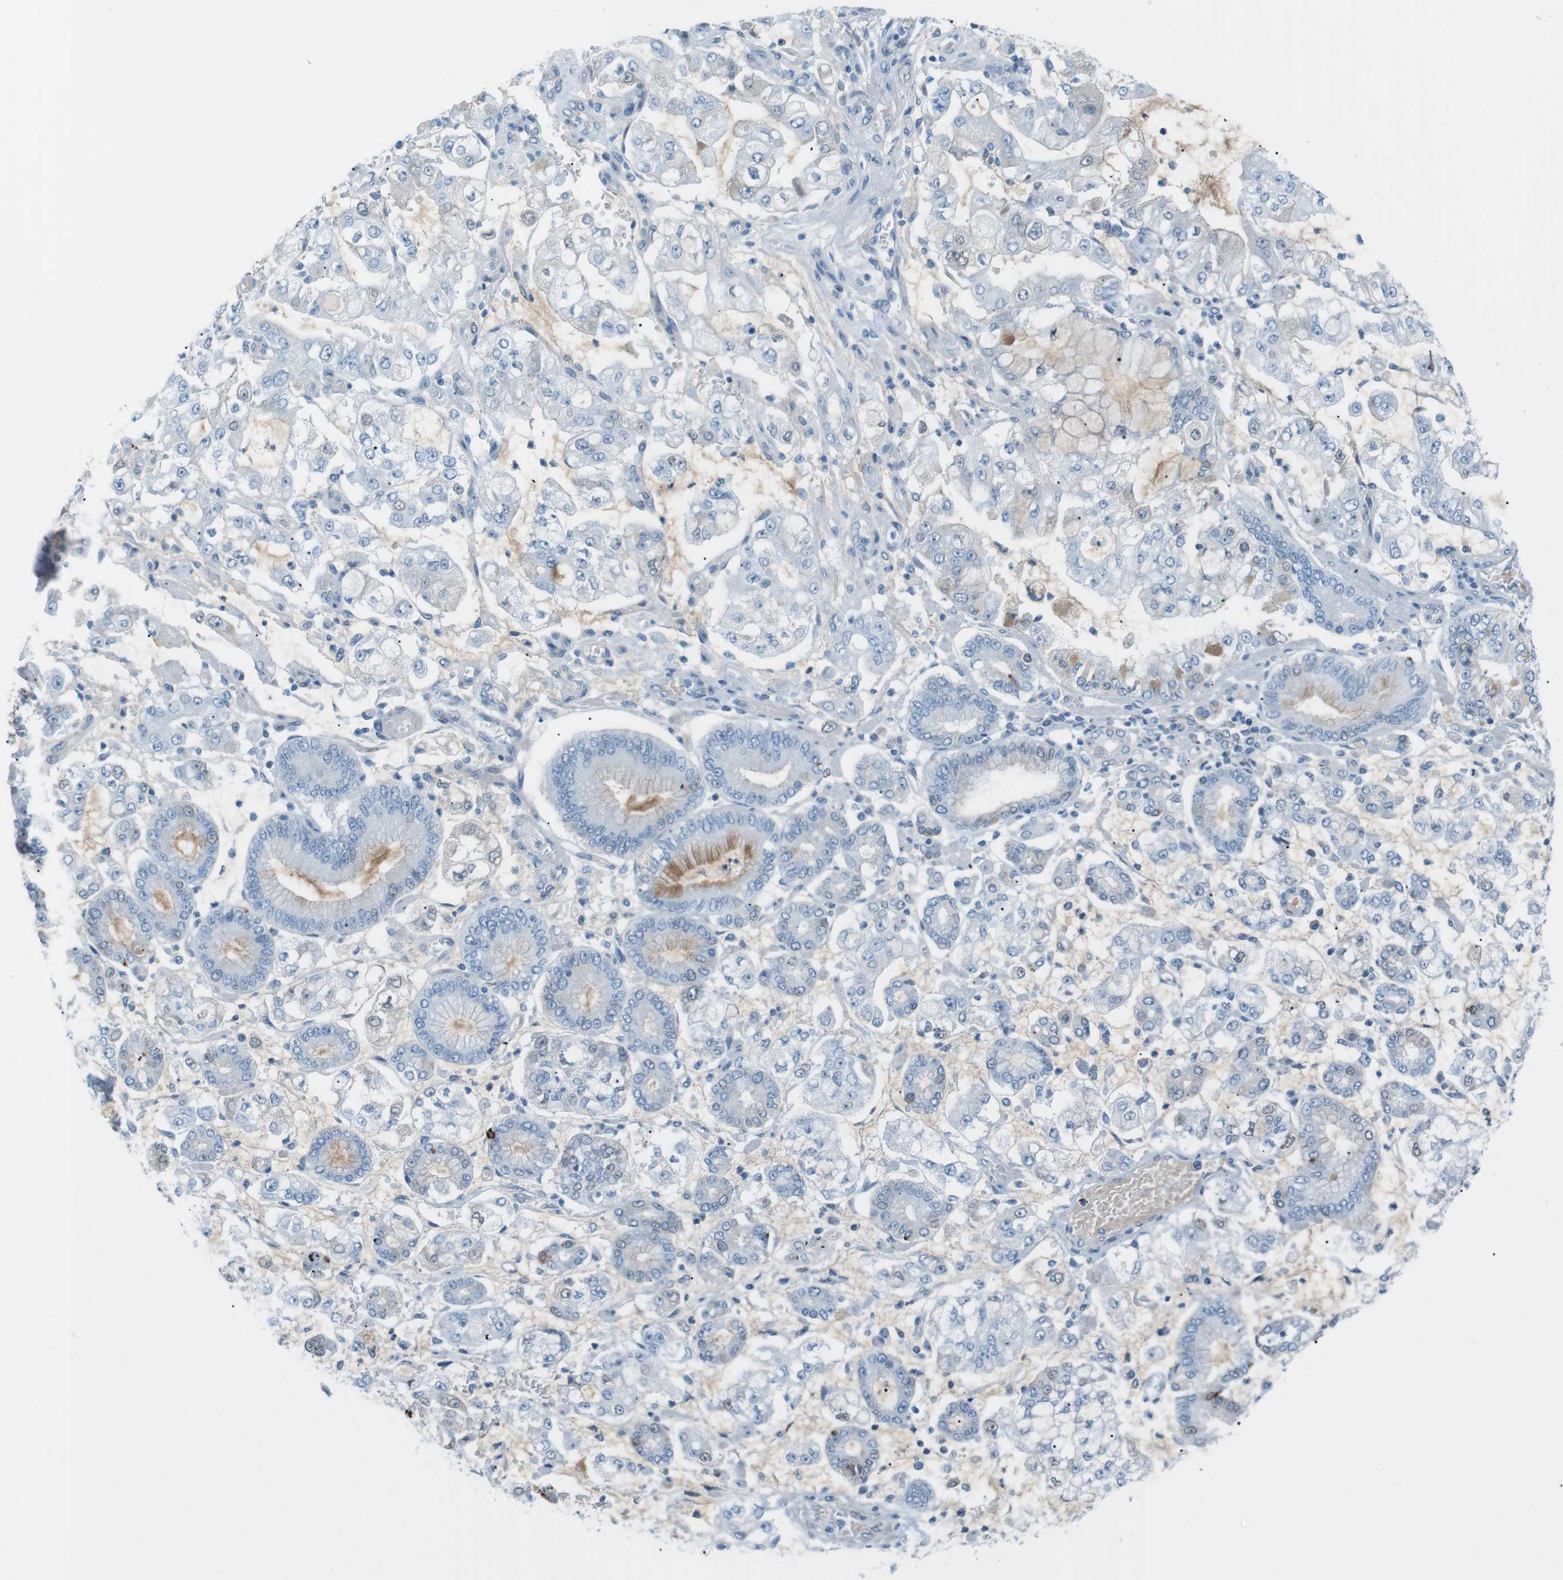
{"staining": {"intensity": "negative", "quantity": "none", "location": "none"}, "tissue": "stomach cancer", "cell_type": "Tumor cells", "image_type": "cancer", "snomed": [{"axis": "morphology", "description": "Adenocarcinoma, NOS"}, {"axis": "topography", "description": "Stomach"}], "caption": "The image displays no significant staining in tumor cells of stomach cancer (adenocarcinoma).", "gene": "AZGP1", "patient": {"sex": "male", "age": 76}}